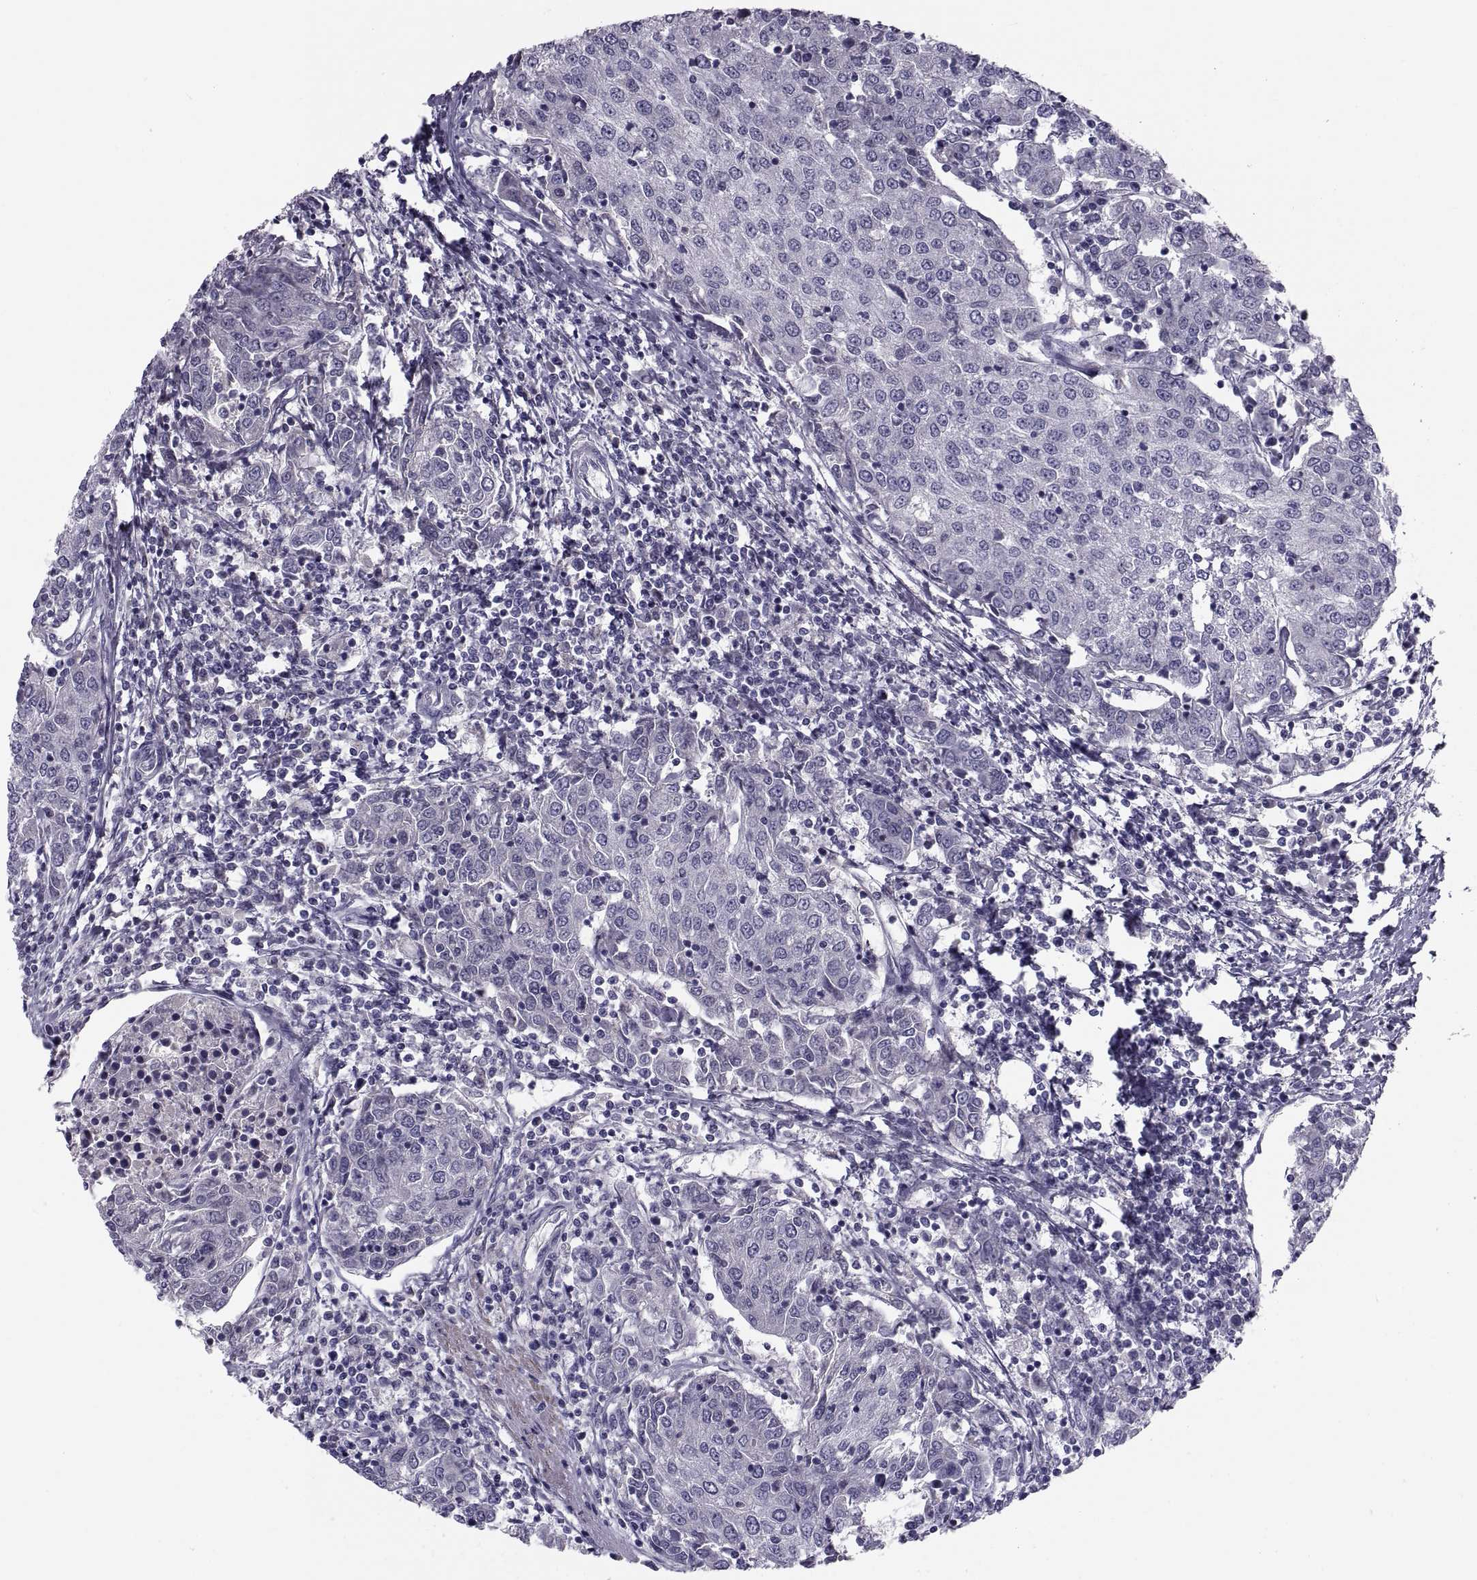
{"staining": {"intensity": "negative", "quantity": "none", "location": "none"}, "tissue": "urothelial cancer", "cell_type": "Tumor cells", "image_type": "cancer", "snomed": [{"axis": "morphology", "description": "Urothelial carcinoma, High grade"}, {"axis": "topography", "description": "Urinary bladder"}], "caption": "Tumor cells show no significant protein staining in urothelial carcinoma (high-grade).", "gene": "PDZRN4", "patient": {"sex": "female", "age": 85}}